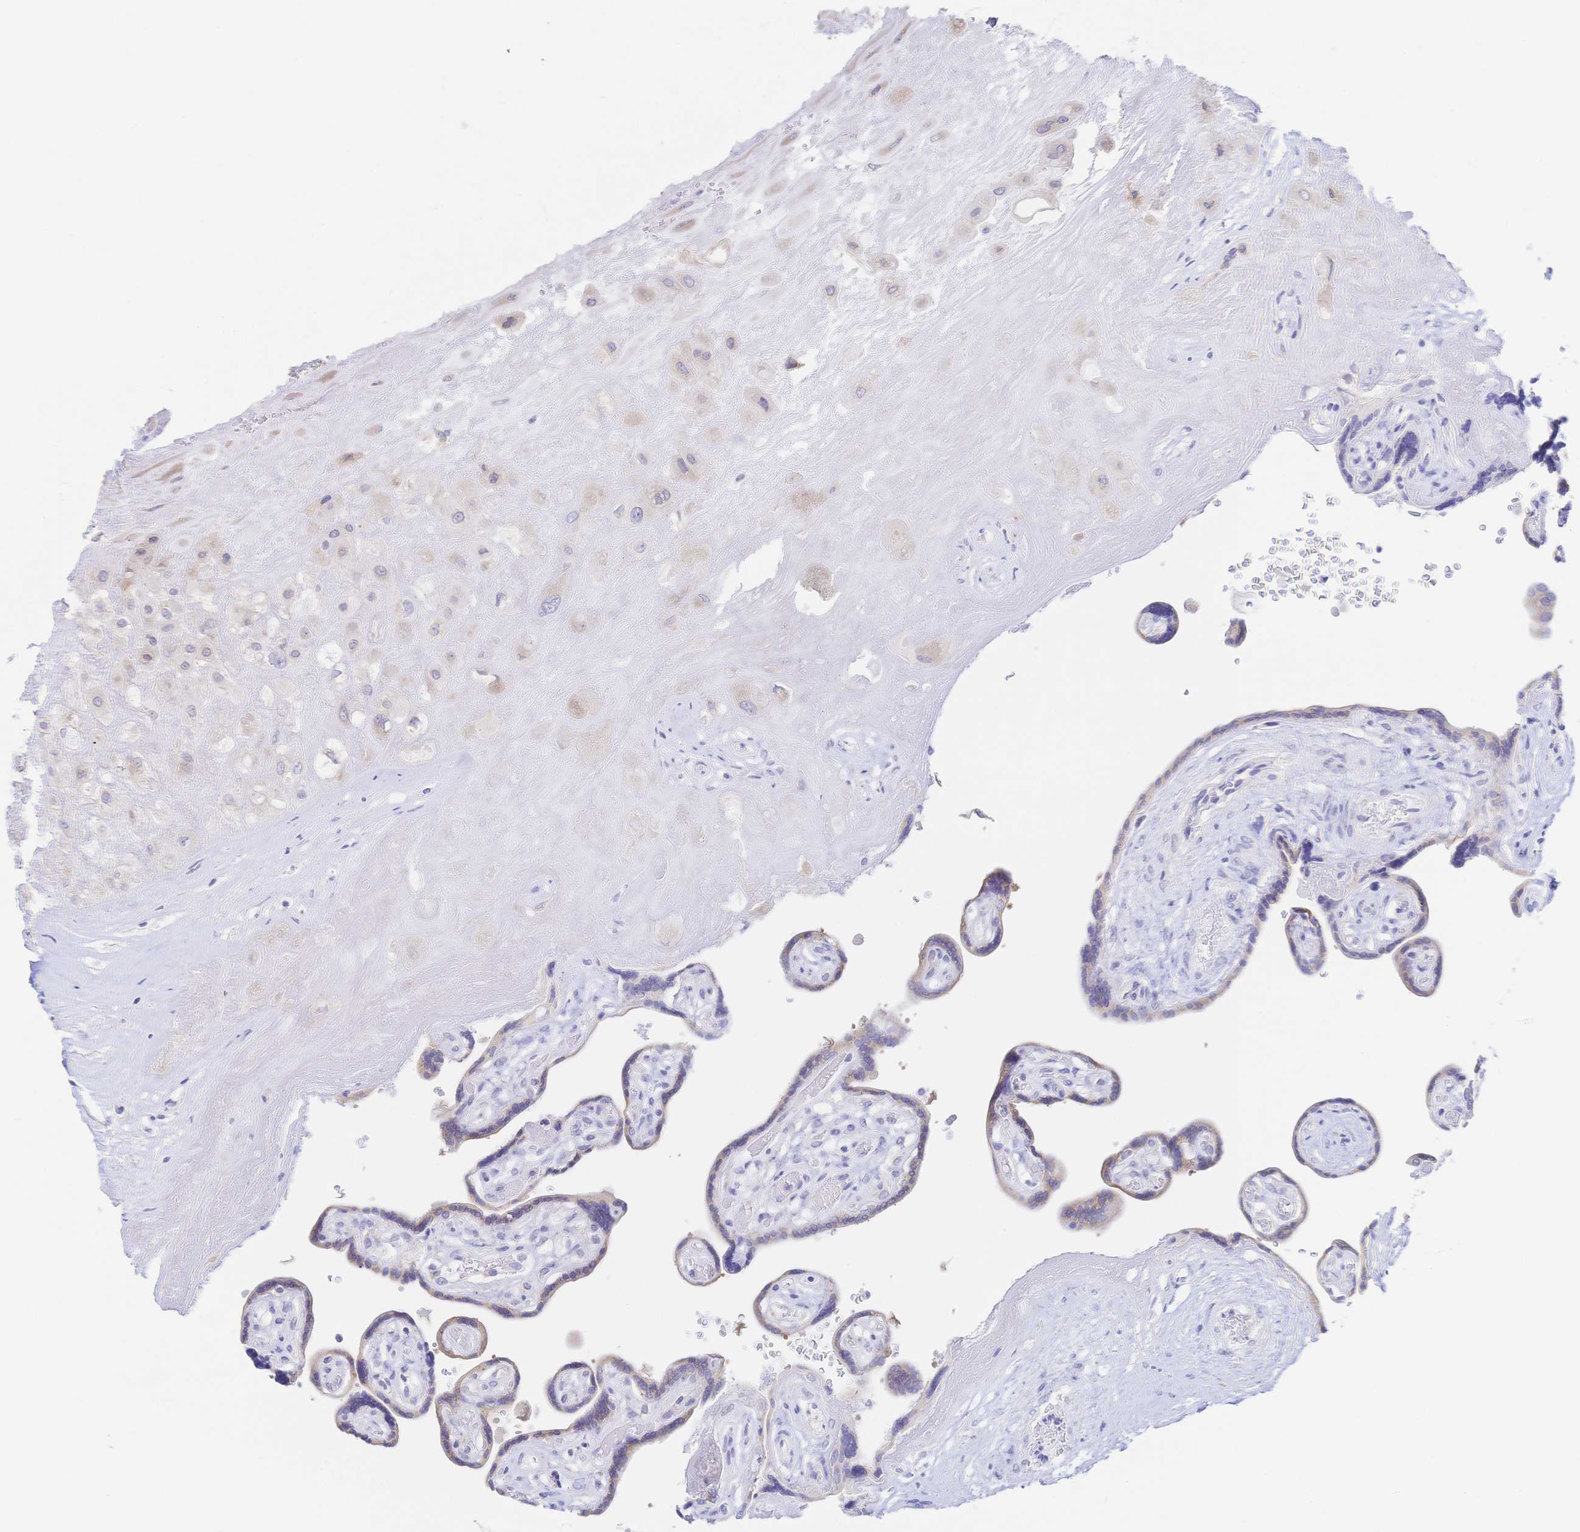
{"staining": {"intensity": "weak", "quantity": "<25%", "location": "cytoplasmic/membranous"}, "tissue": "placenta", "cell_type": "Decidual cells", "image_type": "normal", "snomed": [{"axis": "morphology", "description": "Normal tissue, NOS"}, {"axis": "topography", "description": "Placenta"}], "caption": "This is a histopathology image of immunohistochemistry staining of unremarkable placenta, which shows no positivity in decidual cells.", "gene": "SIAH3", "patient": {"sex": "female", "age": 32}}